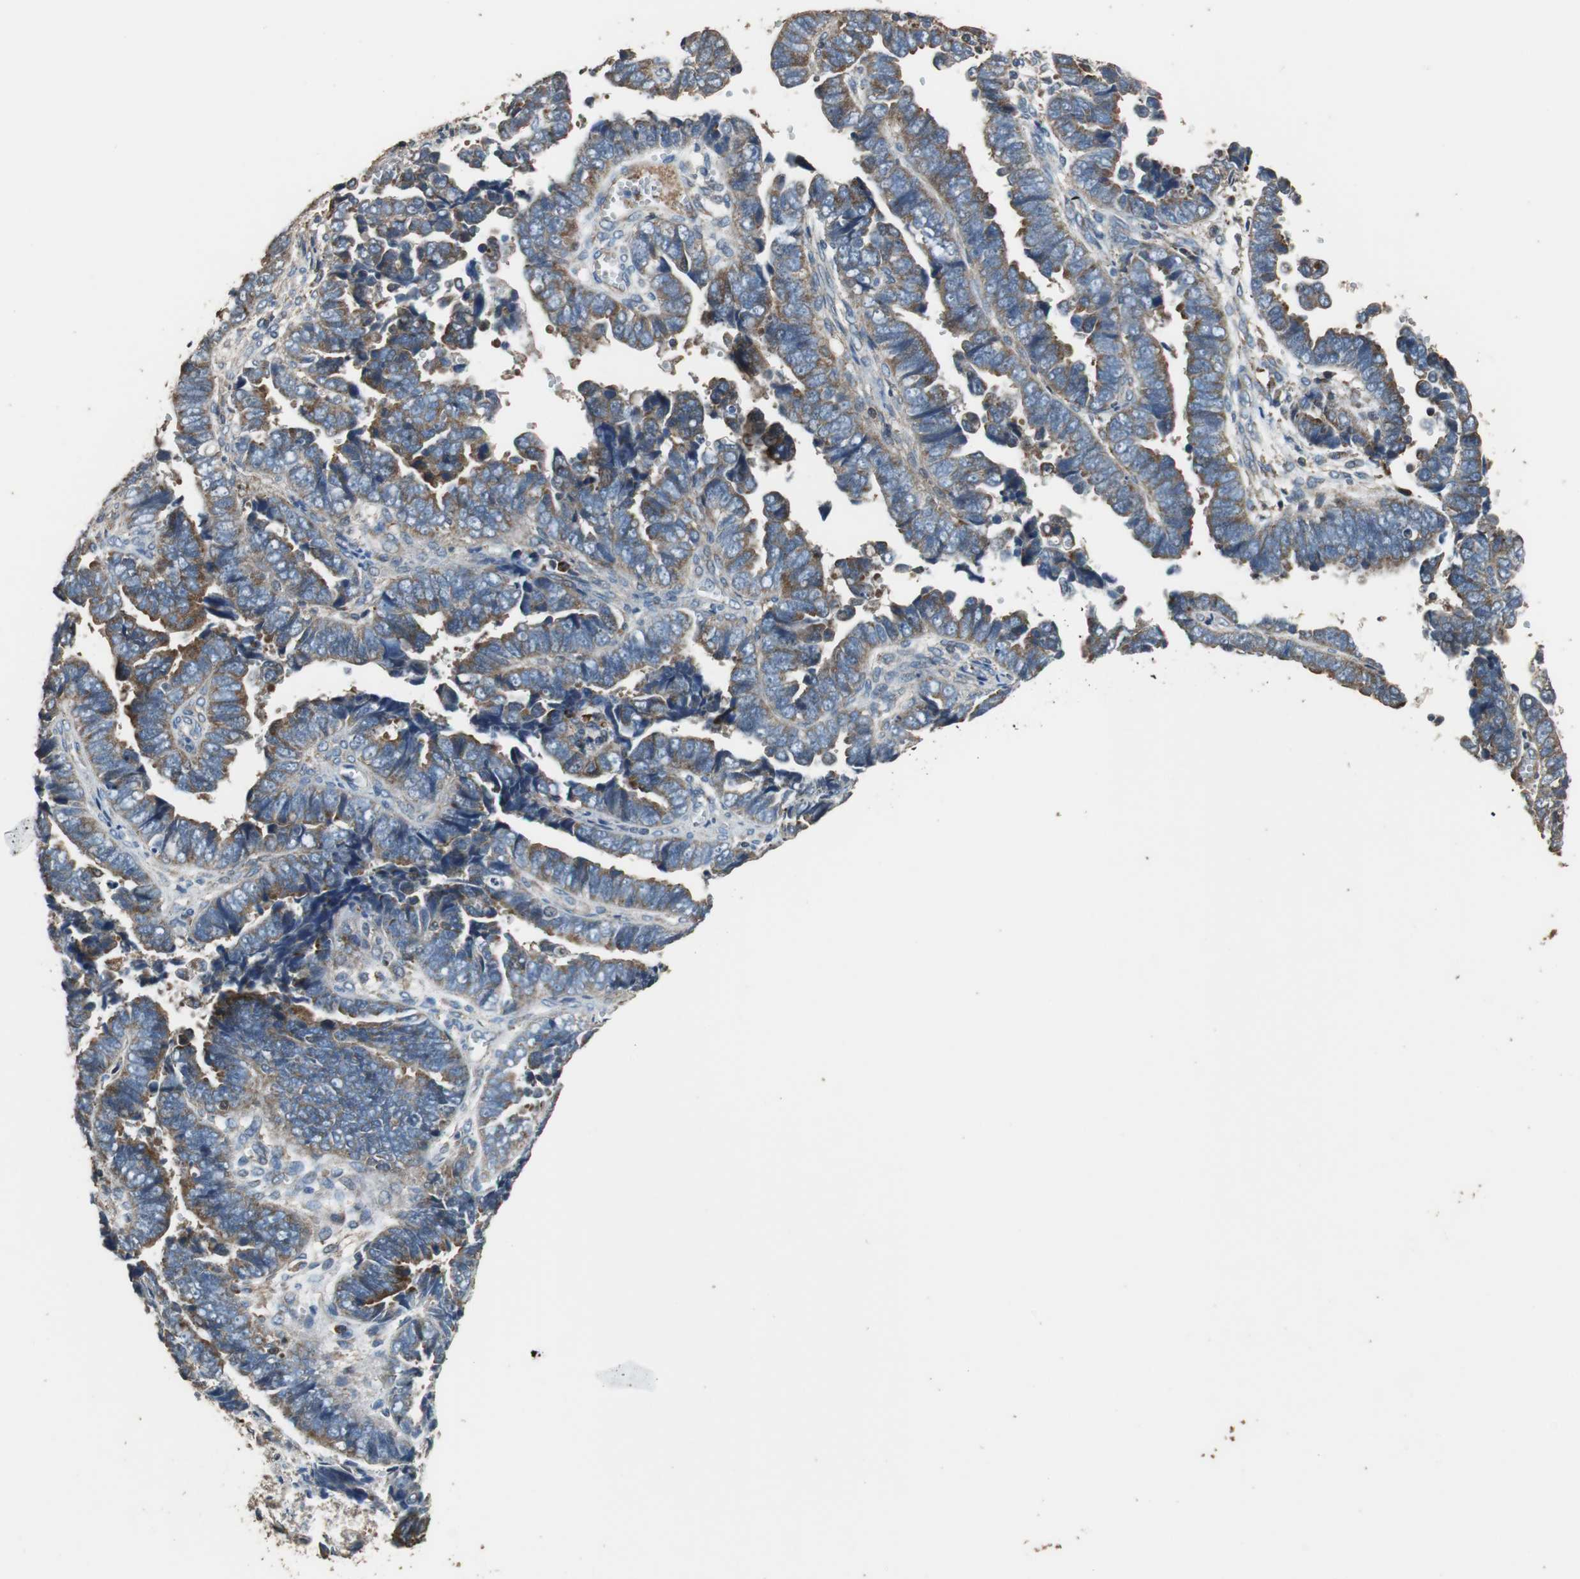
{"staining": {"intensity": "weak", "quantity": "25%-75%", "location": "cytoplasmic/membranous"}, "tissue": "endometrial cancer", "cell_type": "Tumor cells", "image_type": "cancer", "snomed": [{"axis": "morphology", "description": "Adenocarcinoma, NOS"}, {"axis": "topography", "description": "Endometrium"}], "caption": "Endometrial cancer tissue displays weak cytoplasmic/membranous positivity in about 25%-75% of tumor cells", "gene": "PRKRA", "patient": {"sex": "female", "age": 75}}